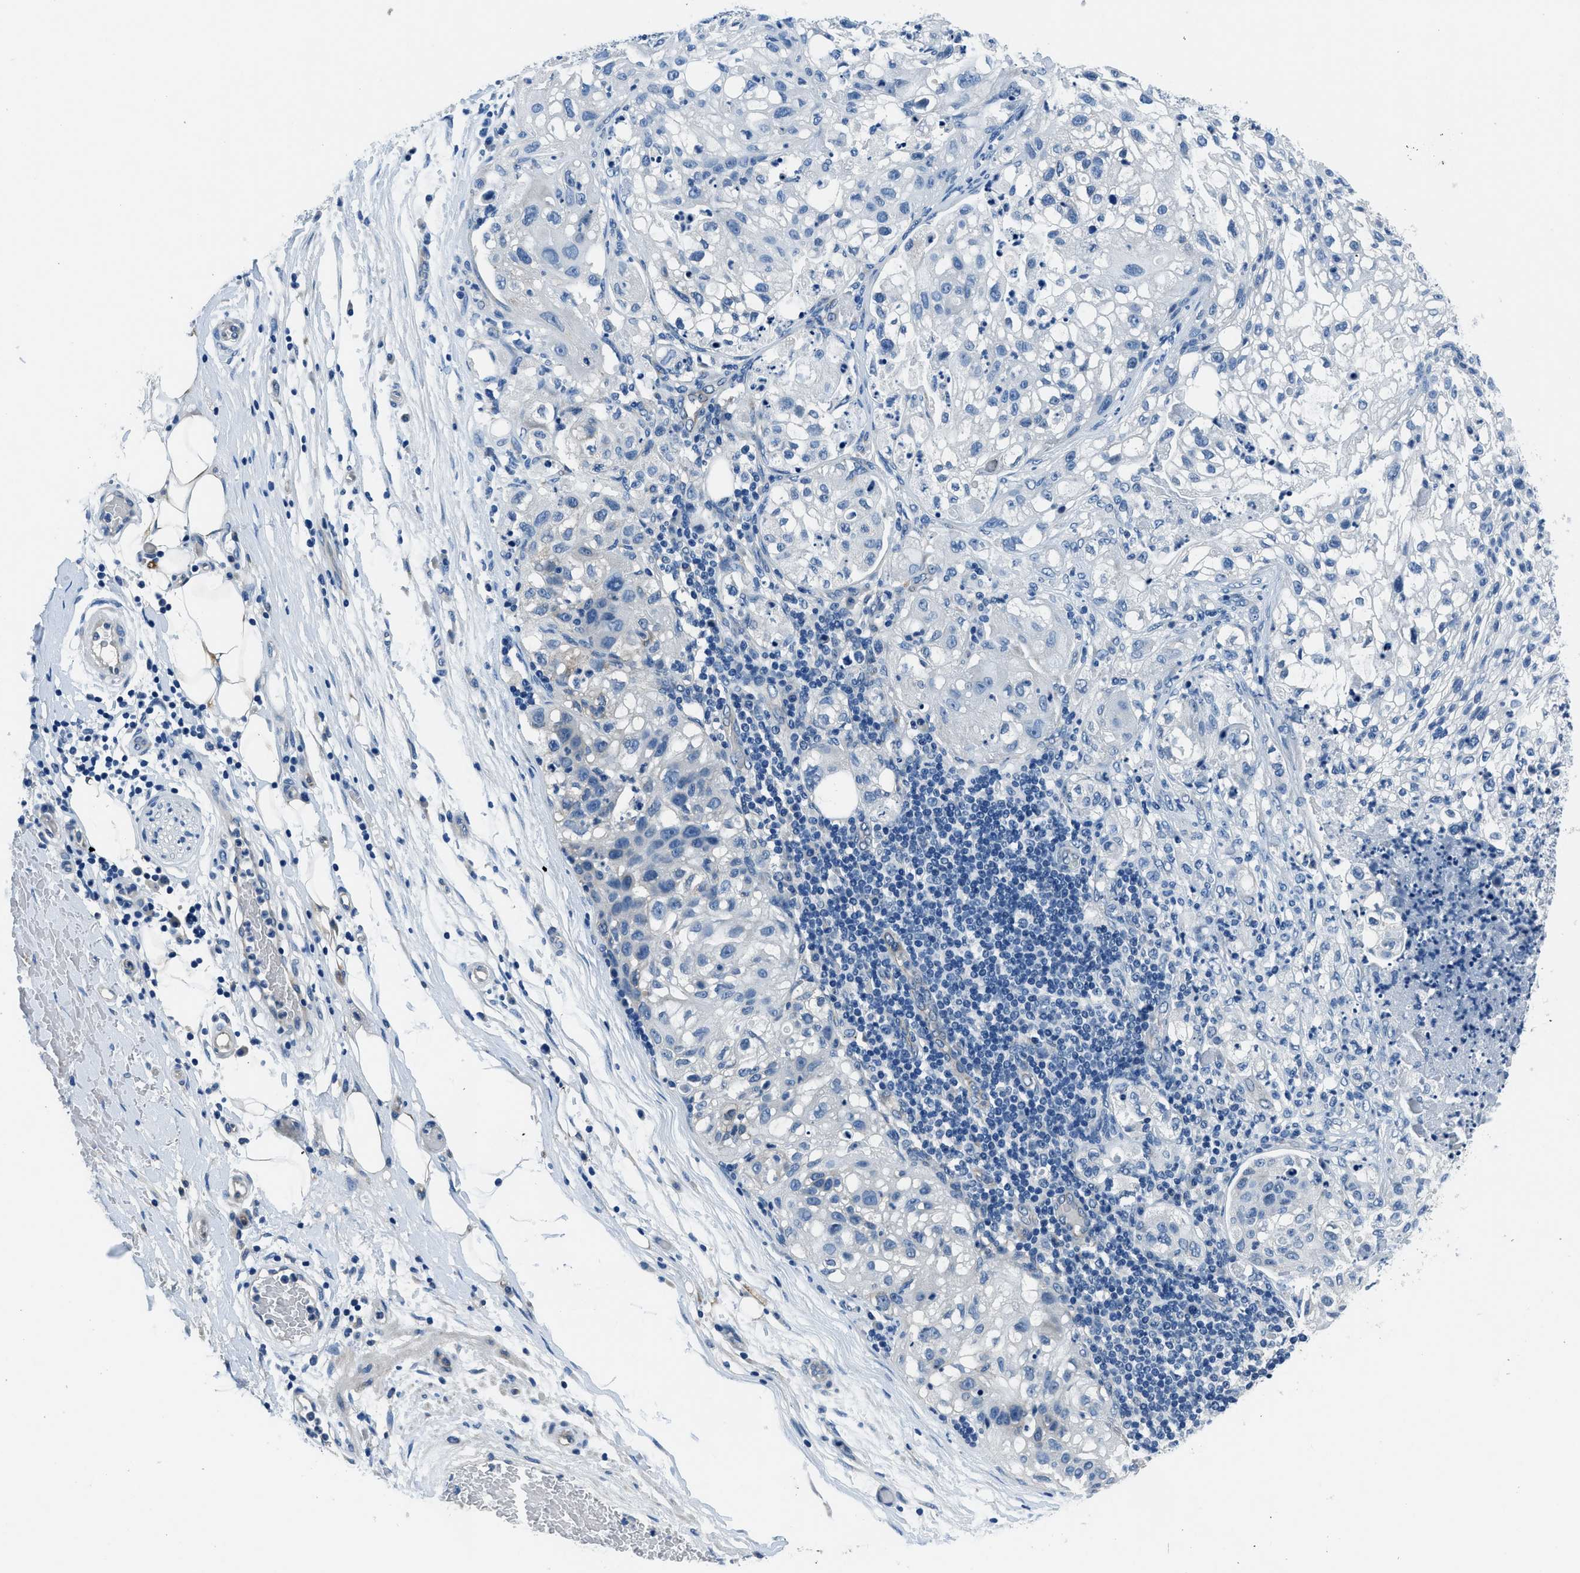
{"staining": {"intensity": "negative", "quantity": "none", "location": "none"}, "tissue": "lung cancer", "cell_type": "Tumor cells", "image_type": "cancer", "snomed": [{"axis": "morphology", "description": "Inflammation, NOS"}, {"axis": "morphology", "description": "Squamous cell carcinoma, NOS"}, {"axis": "topography", "description": "Lymph node"}, {"axis": "topography", "description": "Soft tissue"}, {"axis": "topography", "description": "Lung"}], "caption": "High power microscopy histopathology image of an IHC photomicrograph of lung cancer (squamous cell carcinoma), revealing no significant staining in tumor cells. (Stains: DAB (3,3'-diaminobenzidine) immunohistochemistry (IHC) with hematoxylin counter stain, Microscopy: brightfield microscopy at high magnification).", "gene": "GJA3", "patient": {"sex": "male", "age": 66}}